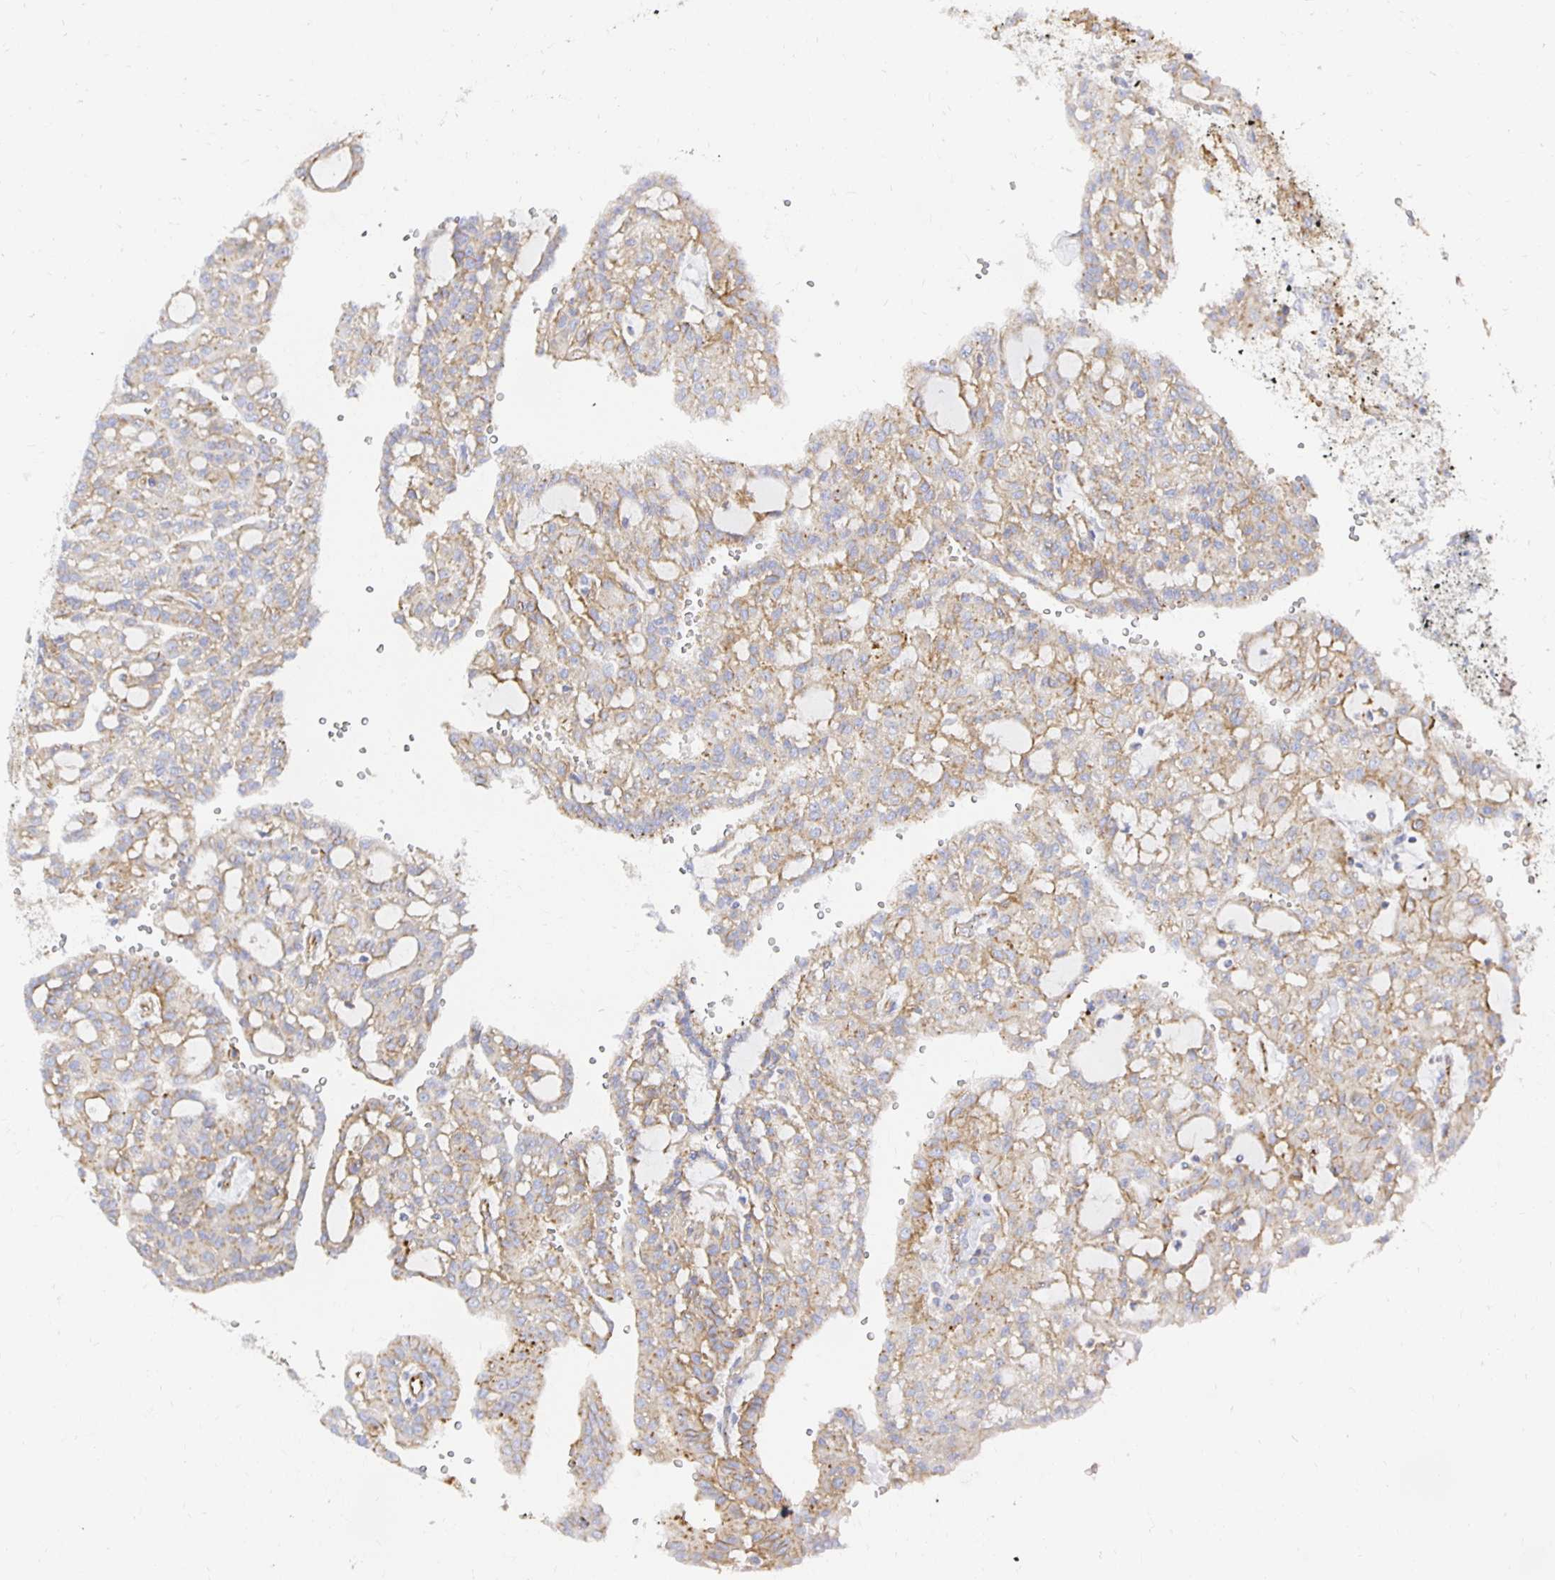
{"staining": {"intensity": "weak", "quantity": ">75%", "location": "cytoplasmic/membranous"}, "tissue": "renal cancer", "cell_type": "Tumor cells", "image_type": "cancer", "snomed": [{"axis": "morphology", "description": "Adenocarcinoma, NOS"}, {"axis": "topography", "description": "Kidney"}], "caption": "Brown immunohistochemical staining in human renal adenocarcinoma displays weak cytoplasmic/membranous expression in approximately >75% of tumor cells.", "gene": "TAAR1", "patient": {"sex": "male", "age": 63}}